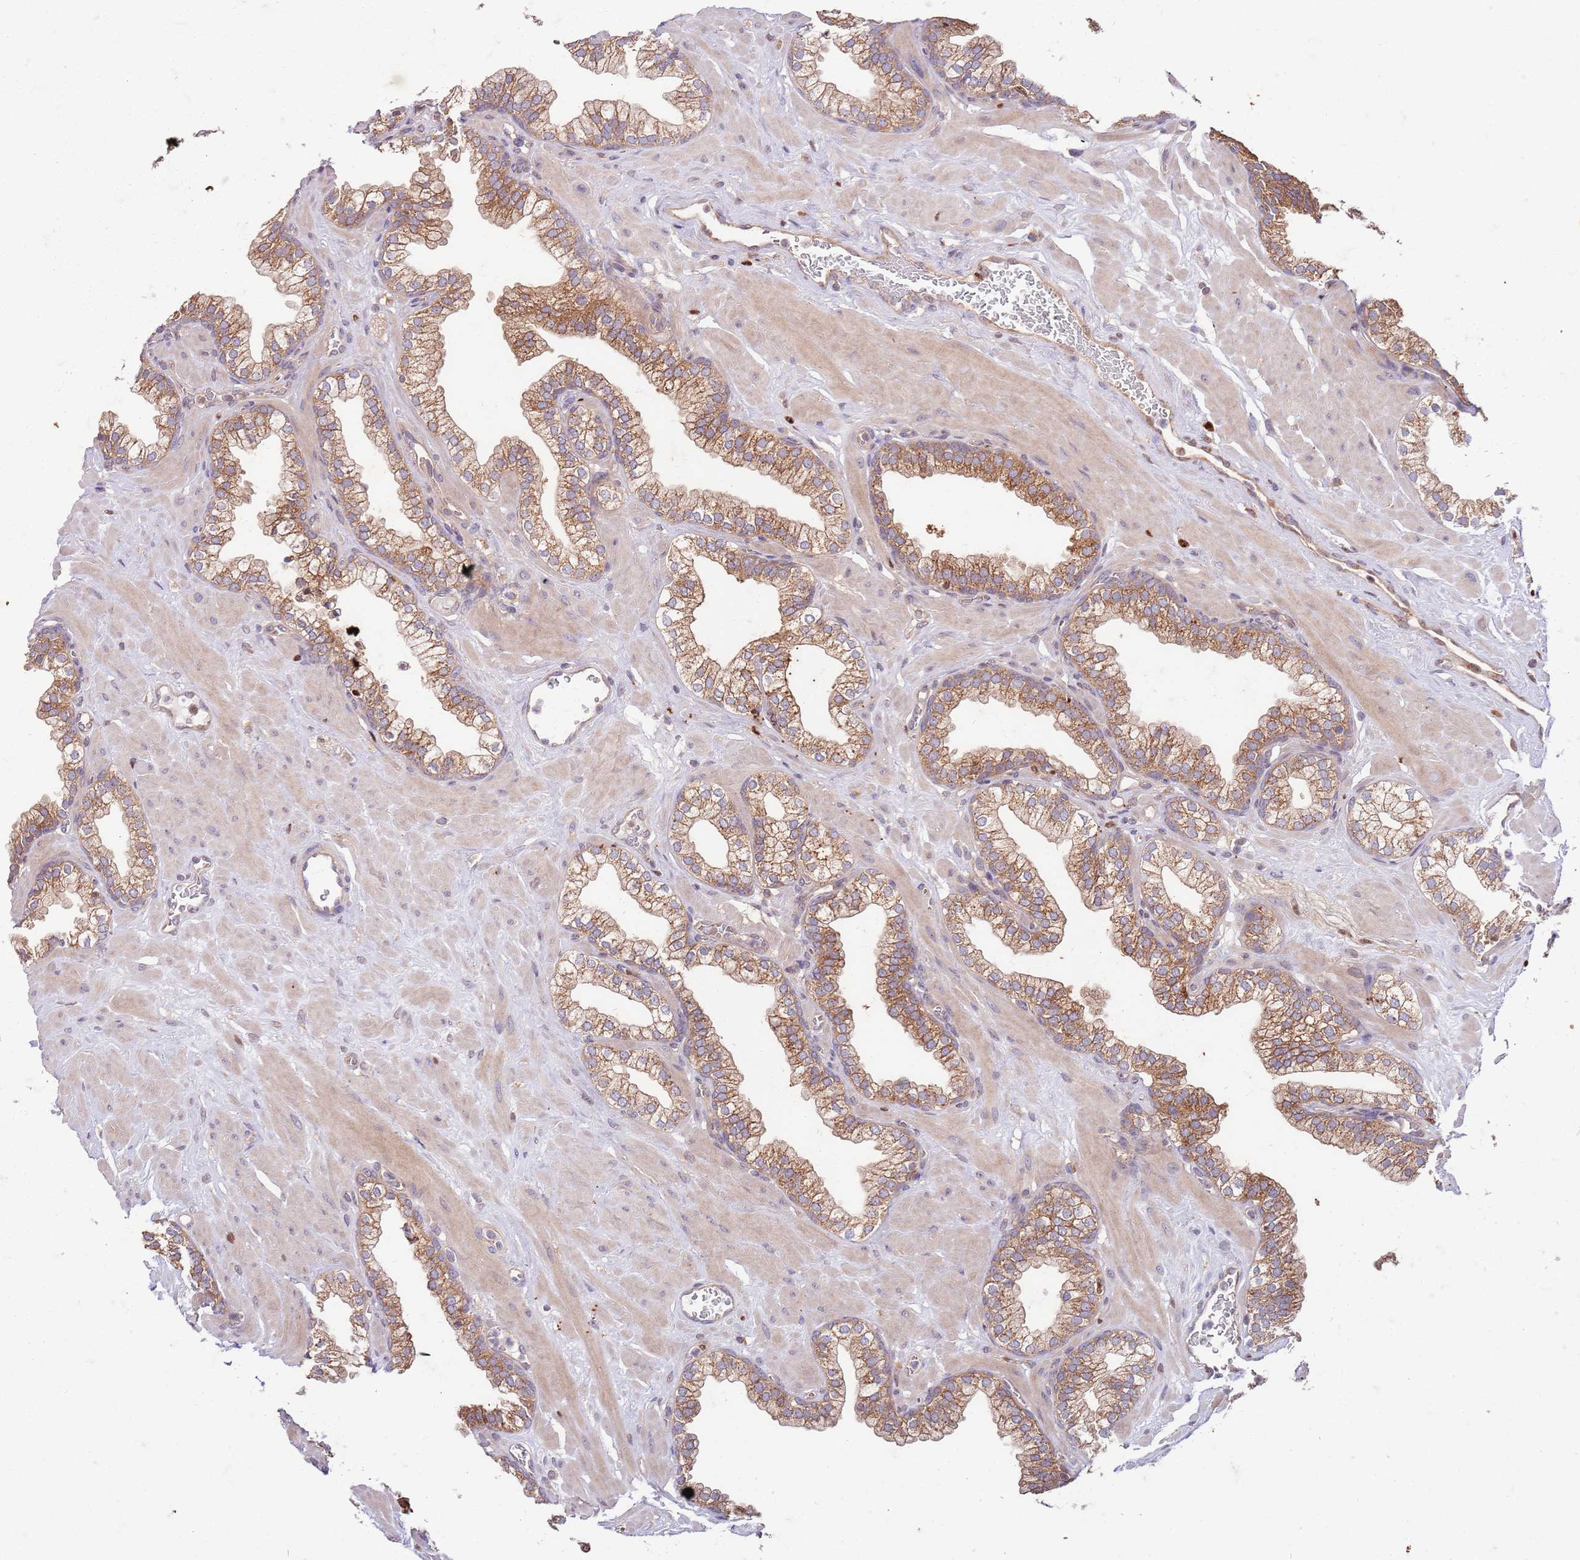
{"staining": {"intensity": "moderate", "quantity": ">75%", "location": "cytoplasmic/membranous"}, "tissue": "prostate", "cell_type": "Glandular cells", "image_type": "normal", "snomed": [{"axis": "morphology", "description": "Normal tissue, NOS"}, {"axis": "morphology", "description": "Urothelial carcinoma, Low grade"}, {"axis": "topography", "description": "Urinary bladder"}, {"axis": "topography", "description": "Prostate"}], "caption": "Immunohistochemical staining of unremarkable prostate shows moderate cytoplasmic/membranous protein staining in approximately >75% of glandular cells.", "gene": "OSBP", "patient": {"sex": "male", "age": 60}}